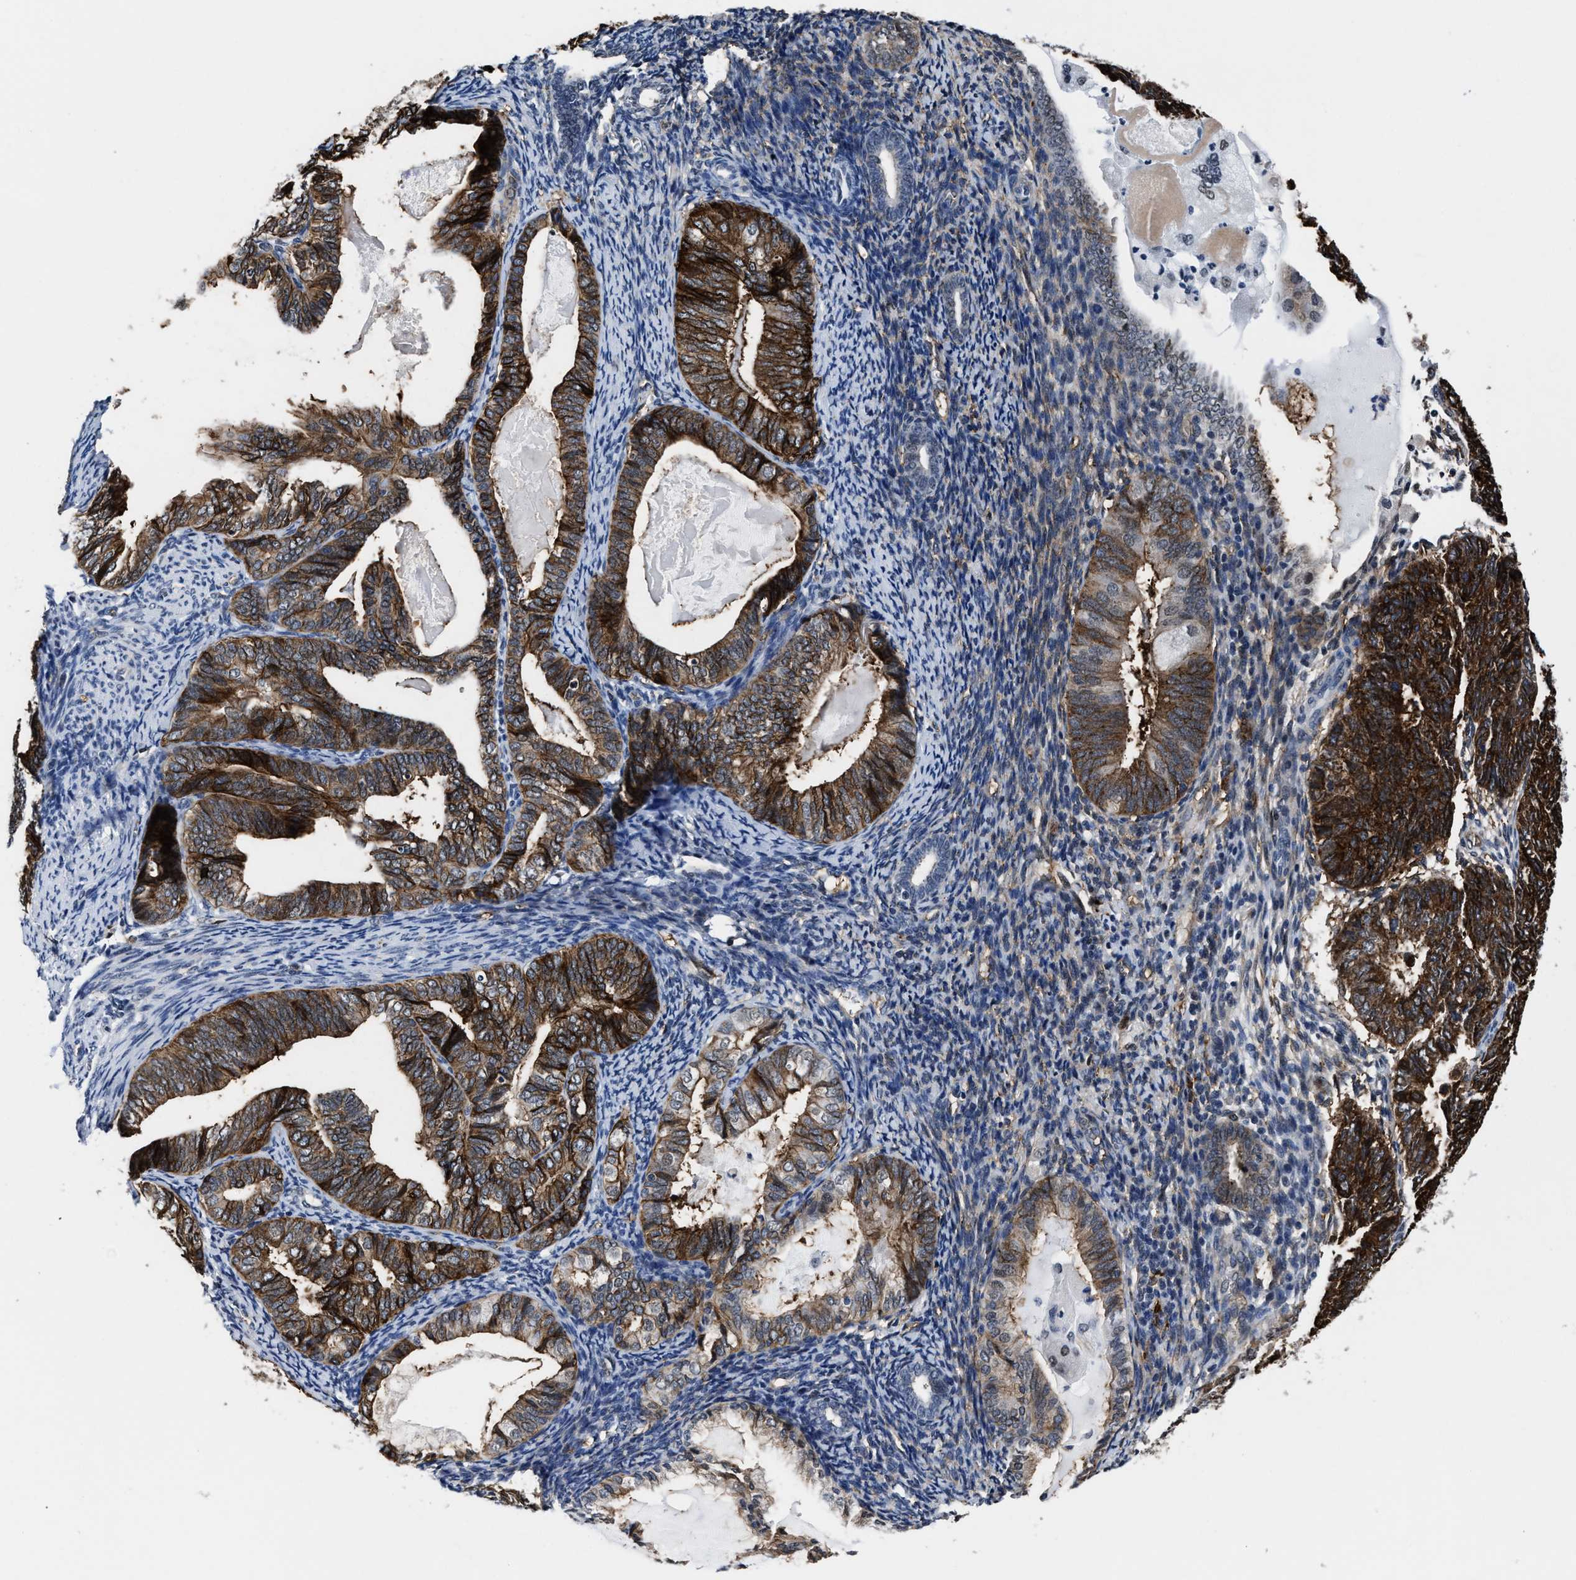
{"staining": {"intensity": "strong", "quantity": ">75%", "location": "cytoplasmic/membranous"}, "tissue": "endometrial cancer", "cell_type": "Tumor cells", "image_type": "cancer", "snomed": [{"axis": "morphology", "description": "Adenocarcinoma, NOS"}, {"axis": "topography", "description": "Uterus"}], "caption": "The immunohistochemical stain labels strong cytoplasmic/membranous expression in tumor cells of endometrial cancer (adenocarcinoma) tissue.", "gene": "MARCKSL1", "patient": {"sex": "female", "age": 60}}